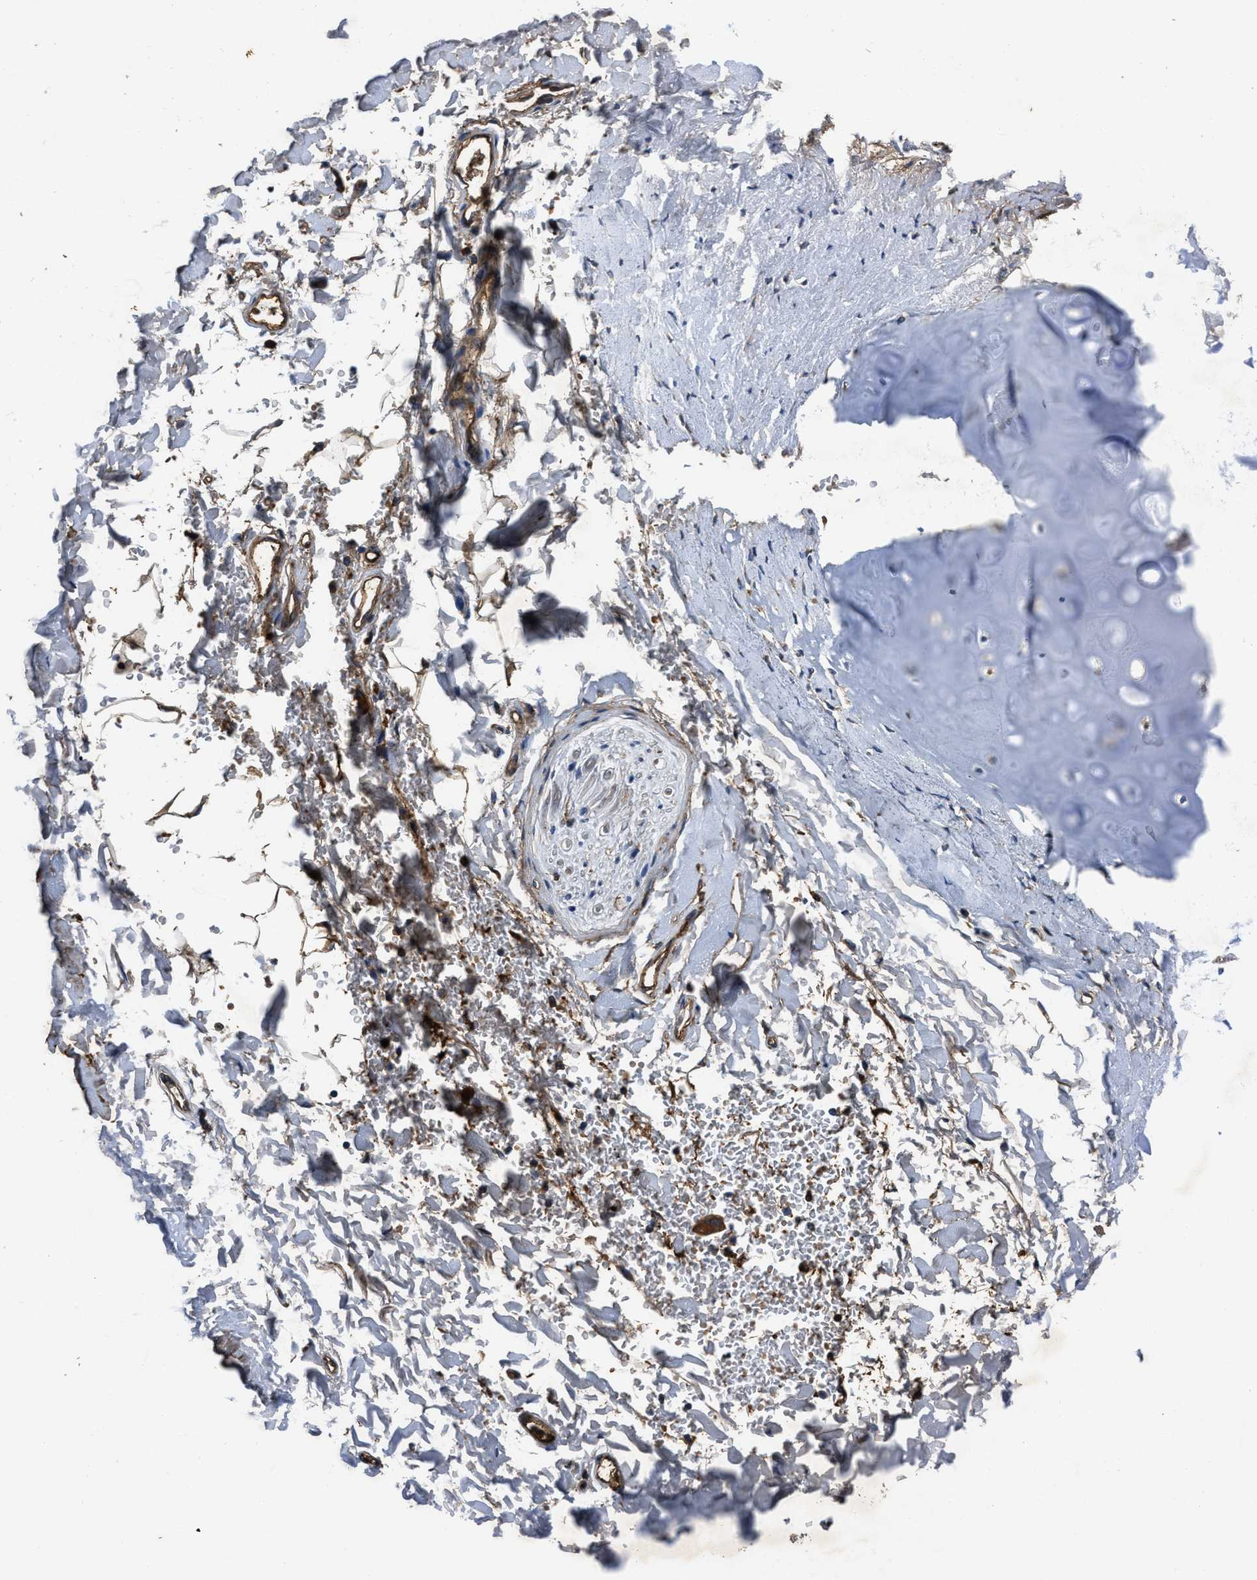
{"staining": {"intensity": "weak", "quantity": "25%-75%", "location": "cytoplasmic/membranous"}, "tissue": "adipose tissue", "cell_type": "Adipocytes", "image_type": "normal", "snomed": [{"axis": "morphology", "description": "Normal tissue, NOS"}, {"axis": "topography", "description": "Cartilage tissue"}, {"axis": "topography", "description": "Bronchus"}], "caption": "Brown immunohistochemical staining in unremarkable human adipose tissue reveals weak cytoplasmic/membranous positivity in approximately 25%-75% of adipocytes.", "gene": "ERC1", "patient": {"sex": "female", "age": 73}}